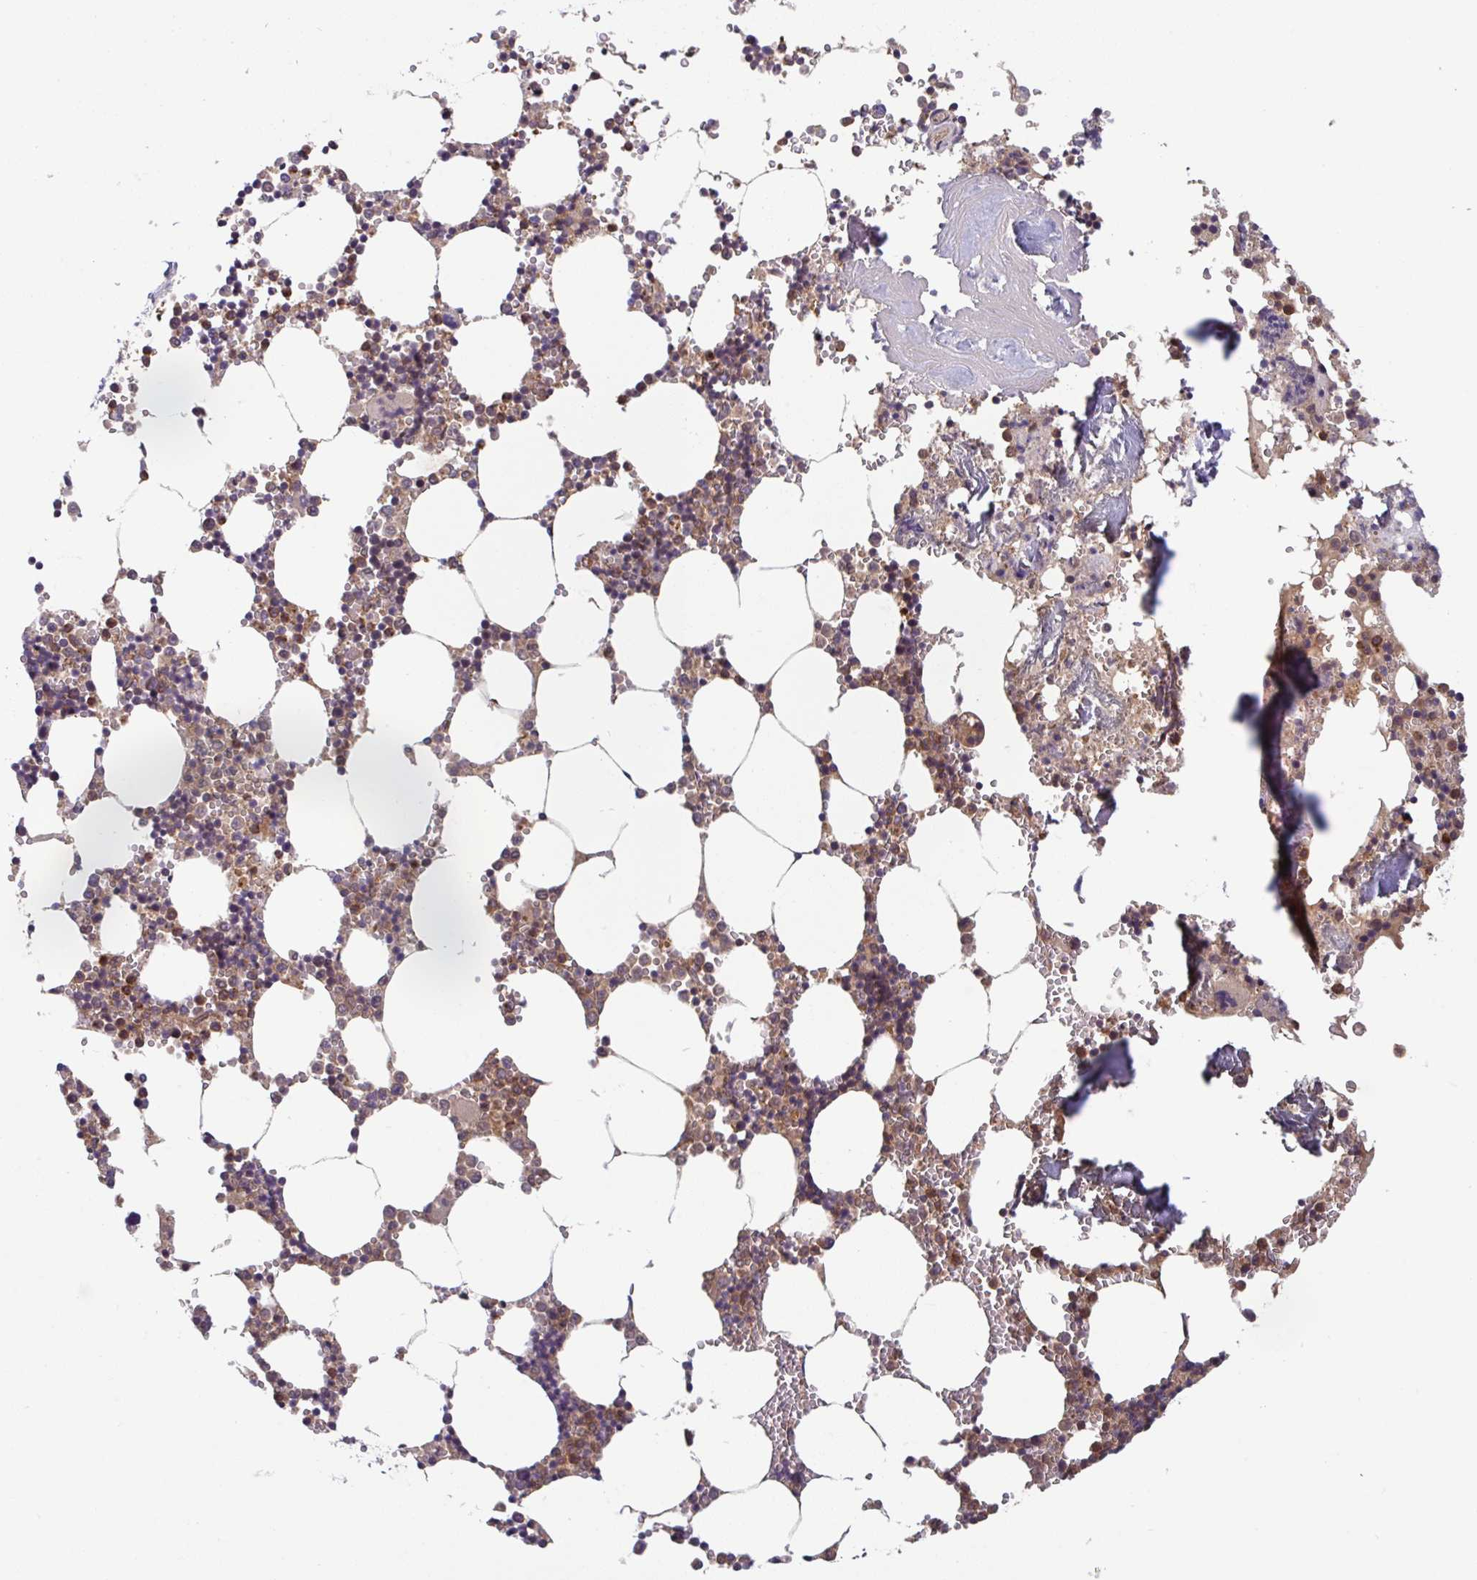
{"staining": {"intensity": "moderate", "quantity": "25%-75%", "location": "cytoplasmic/membranous,nuclear"}, "tissue": "bone marrow", "cell_type": "Hematopoietic cells", "image_type": "normal", "snomed": [{"axis": "morphology", "description": "Normal tissue, NOS"}, {"axis": "topography", "description": "Bone marrow"}], "caption": "Hematopoietic cells reveal moderate cytoplasmic/membranous,nuclear expression in approximately 25%-75% of cells in benign bone marrow. (DAB (3,3'-diaminobenzidine) IHC with brightfield microscopy, high magnification).", "gene": "TIGAR", "patient": {"sex": "male", "age": 54}}